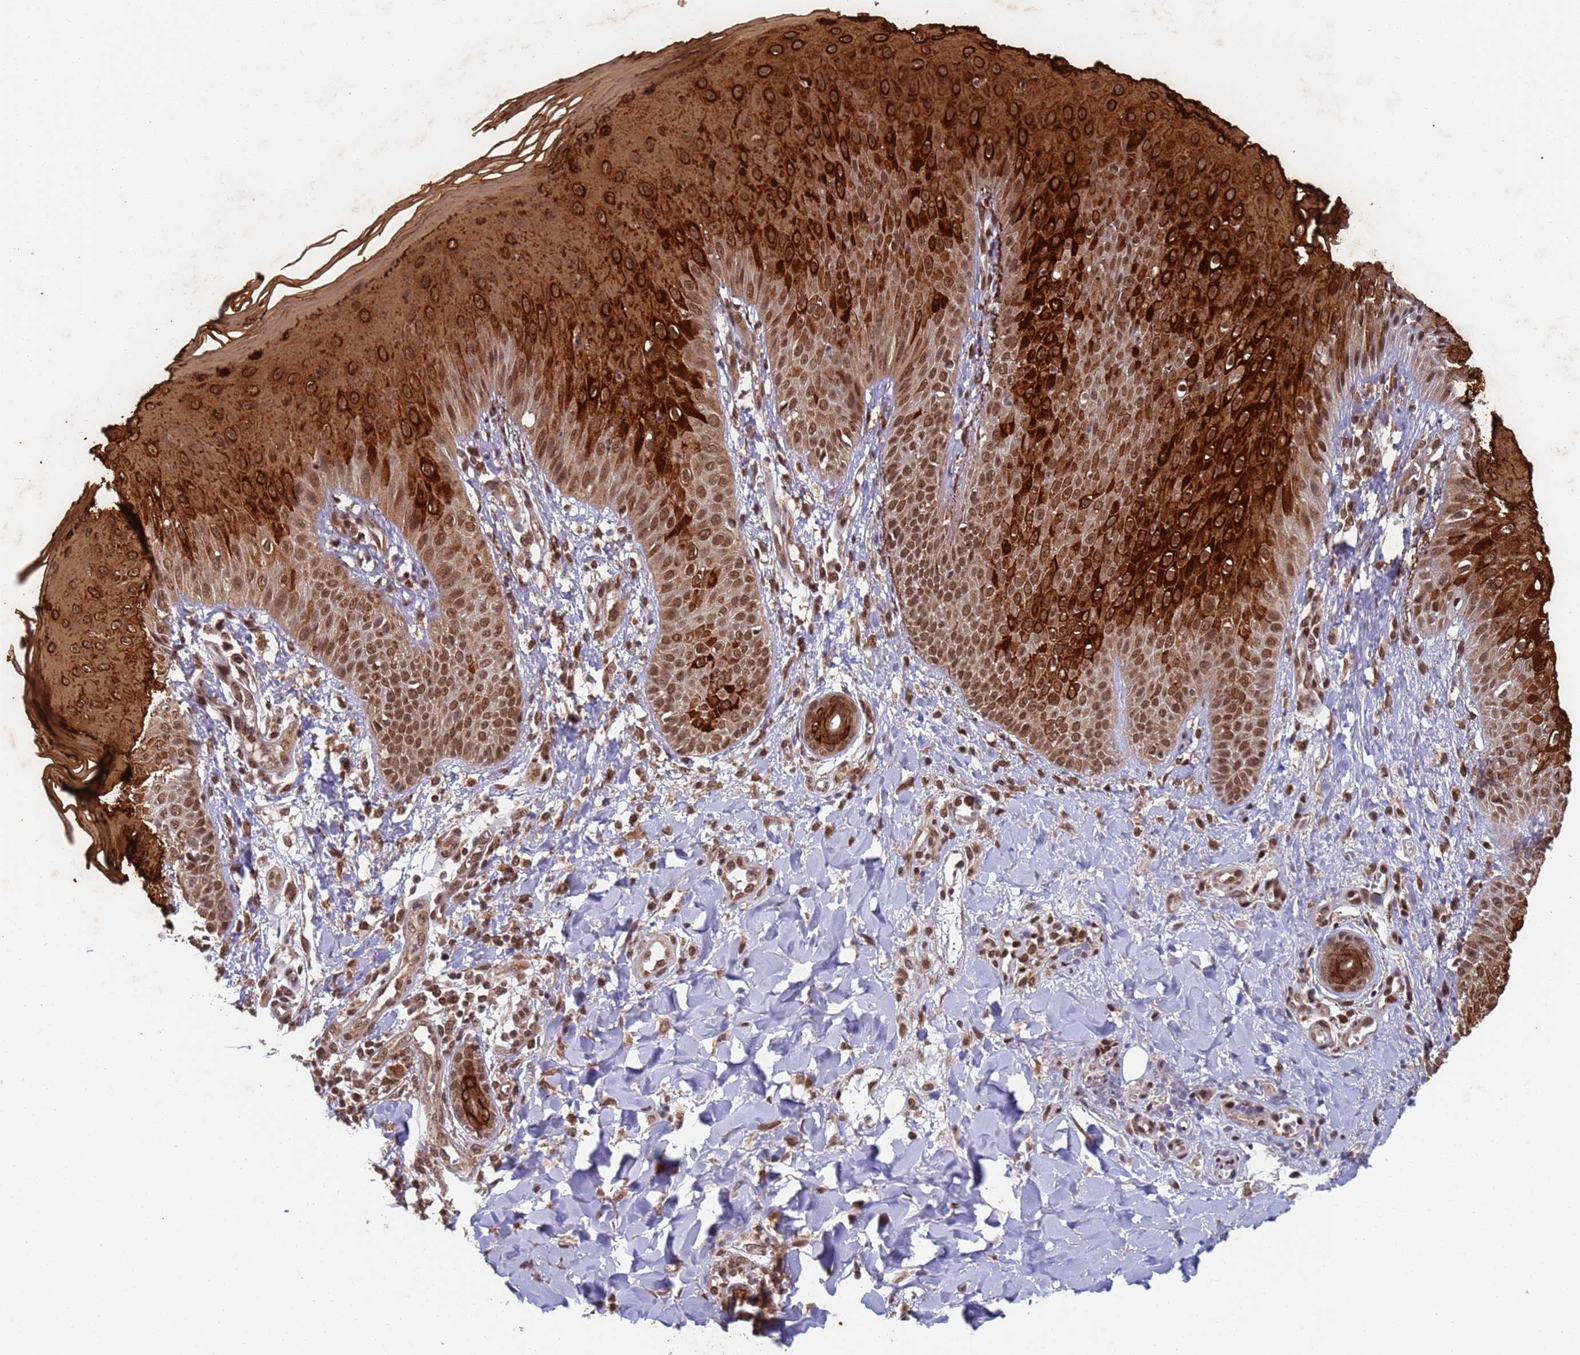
{"staining": {"intensity": "strong", "quantity": ">75%", "location": "cytoplasmic/membranous,nuclear"}, "tissue": "skin", "cell_type": "Epidermal cells", "image_type": "normal", "snomed": [{"axis": "morphology", "description": "Normal tissue, NOS"}, {"axis": "morphology", "description": "Inflammation, NOS"}, {"axis": "topography", "description": "Soft tissue"}, {"axis": "topography", "description": "Anal"}], "caption": "DAB immunohistochemical staining of benign human skin exhibits strong cytoplasmic/membranous,nuclear protein staining in approximately >75% of epidermal cells. (IHC, brightfield microscopy, high magnification).", "gene": "FUBP3", "patient": {"sex": "female", "age": 15}}